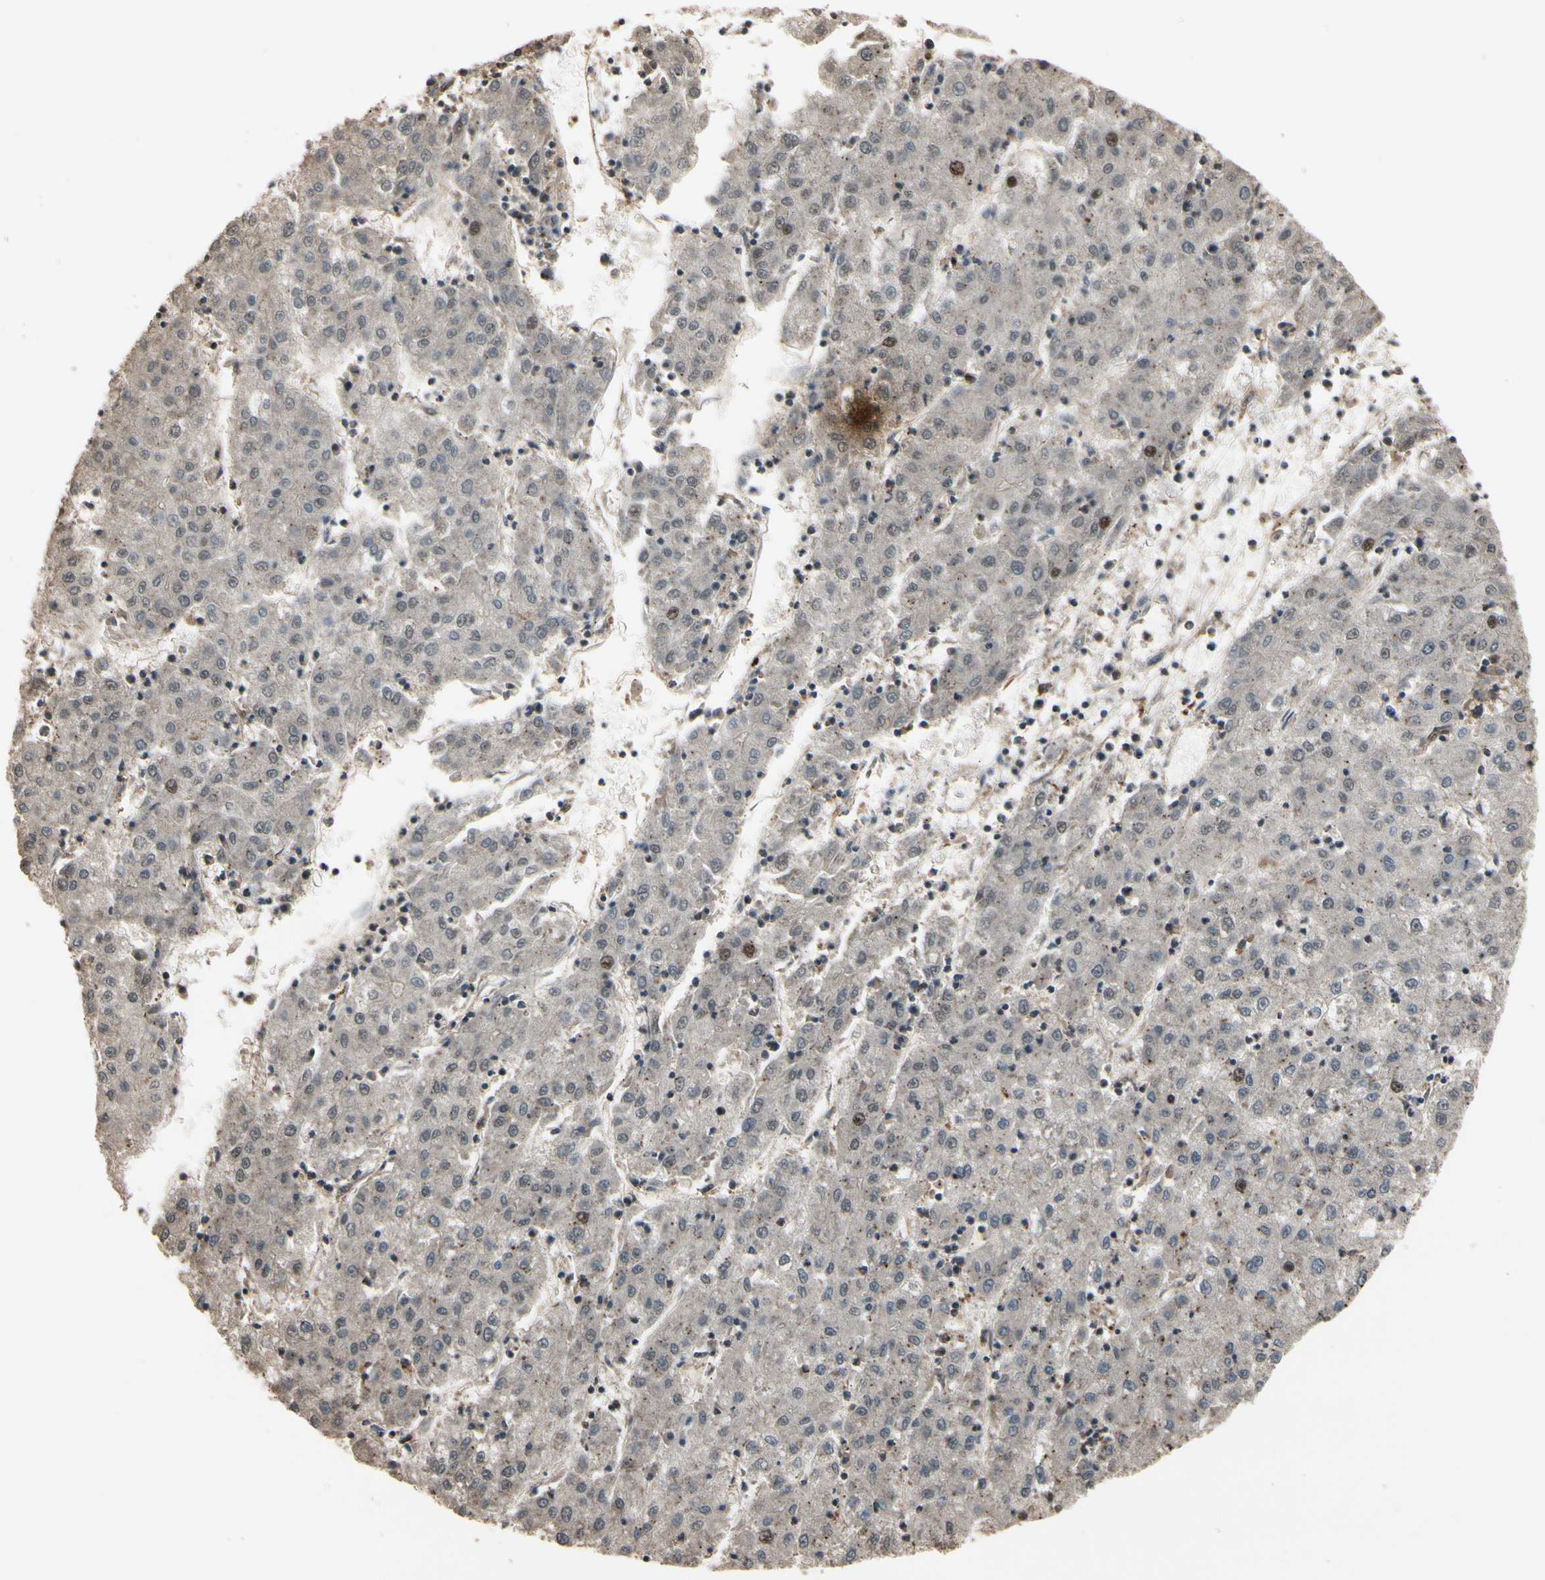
{"staining": {"intensity": "negative", "quantity": "none", "location": "none"}, "tissue": "liver cancer", "cell_type": "Tumor cells", "image_type": "cancer", "snomed": [{"axis": "morphology", "description": "Carcinoma, Hepatocellular, NOS"}, {"axis": "topography", "description": "Liver"}], "caption": "An immunohistochemistry (IHC) image of hepatocellular carcinoma (liver) is shown. There is no staining in tumor cells of hepatocellular carcinoma (liver).", "gene": "CSF1R", "patient": {"sex": "male", "age": 72}}